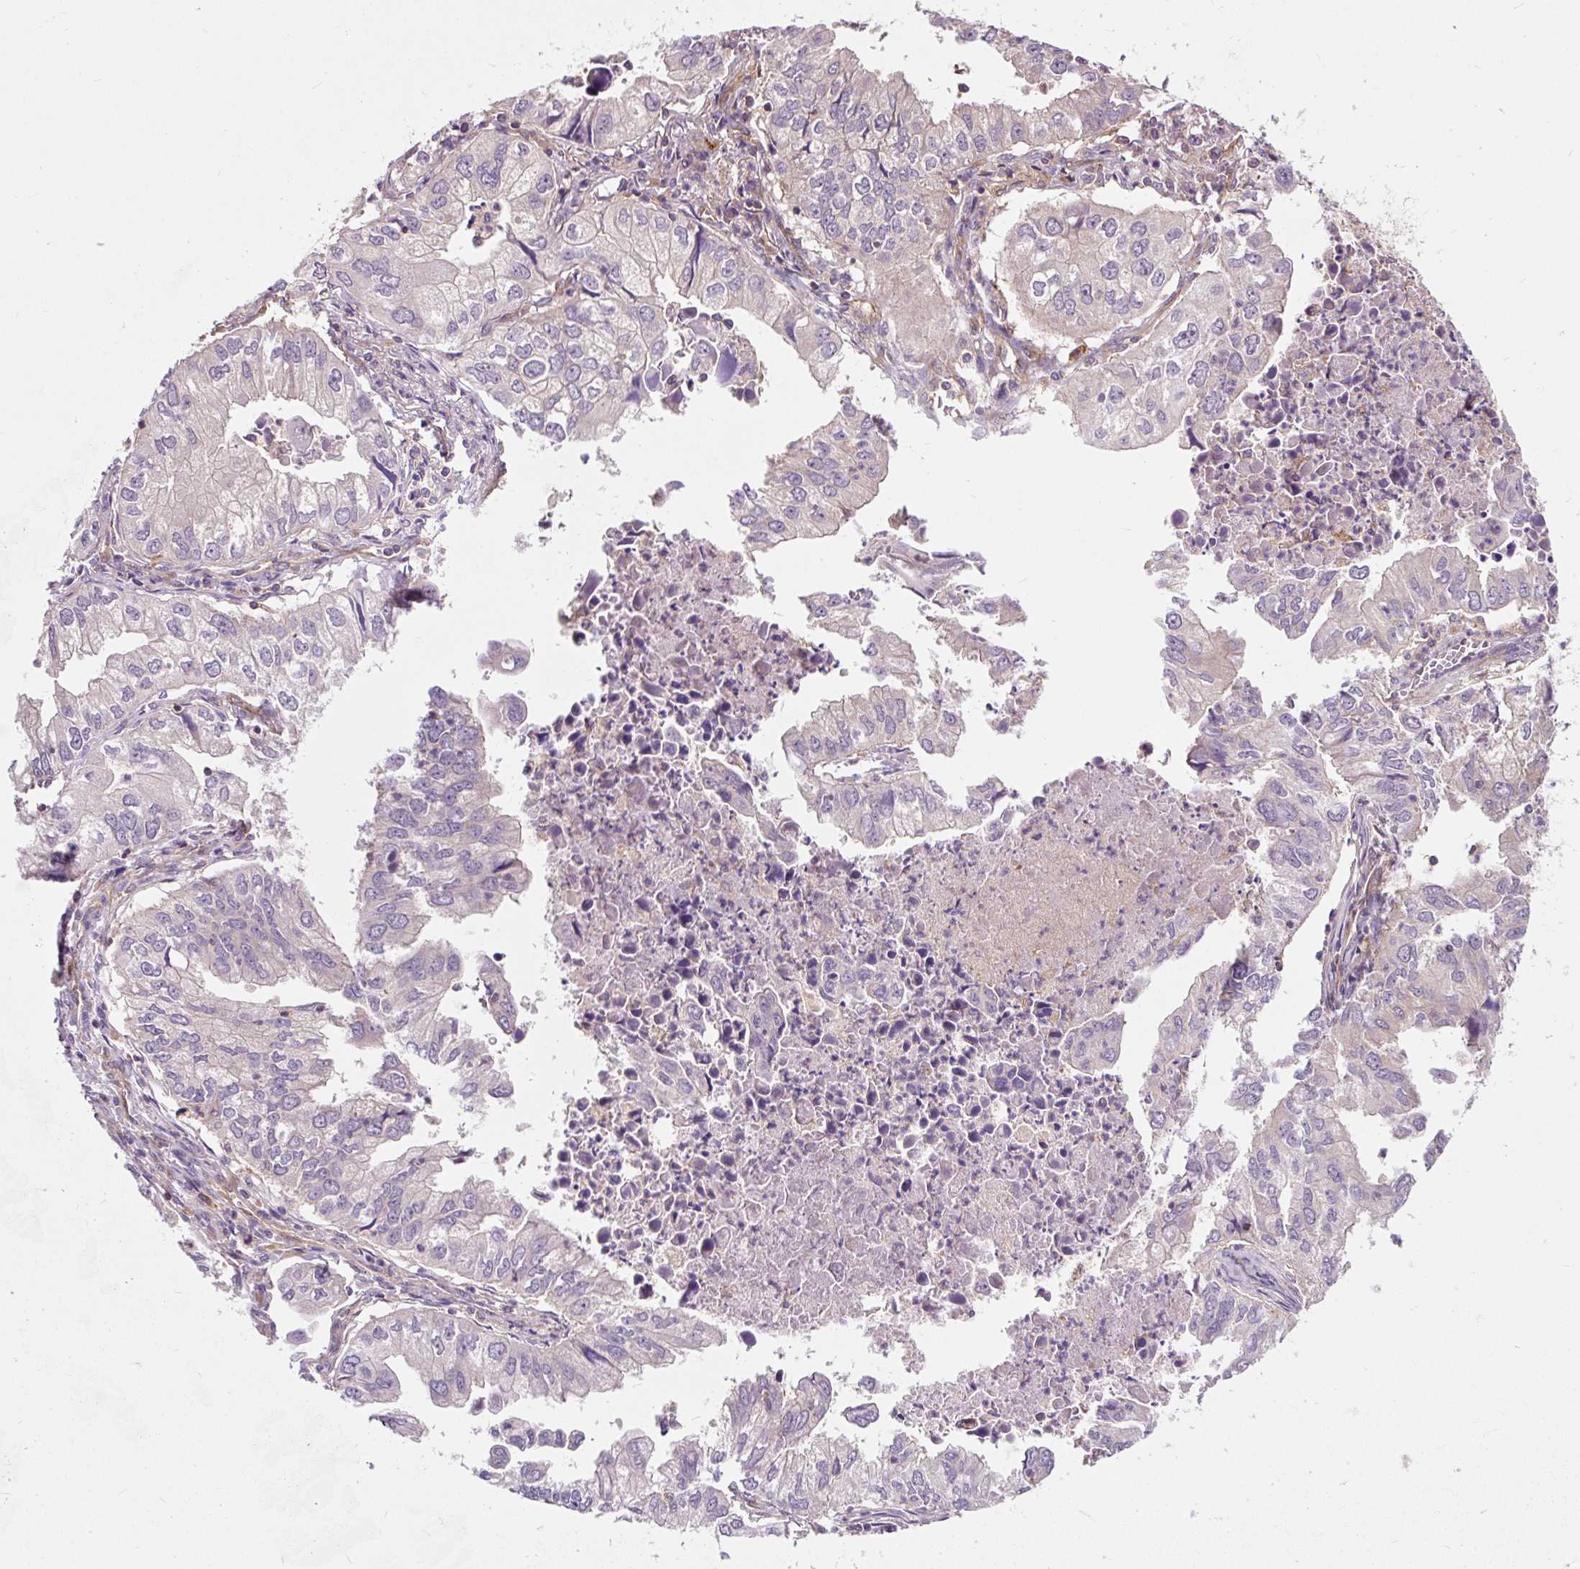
{"staining": {"intensity": "negative", "quantity": "none", "location": "none"}, "tissue": "lung cancer", "cell_type": "Tumor cells", "image_type": "cancer", "snomed": [{"axis": "morphology", "description": "Adenocarcinoma, NOS"}, {"axis": "topography", "description": "Lung"}], "caption": "Immunohistochemistry micrograph of human lung adenocarcinoma stained for a protein (brown), which demonstrates no staining in tumor cells.", "gene": "PCDHGB3", "patient": {"sex": "male", "age": 48}}